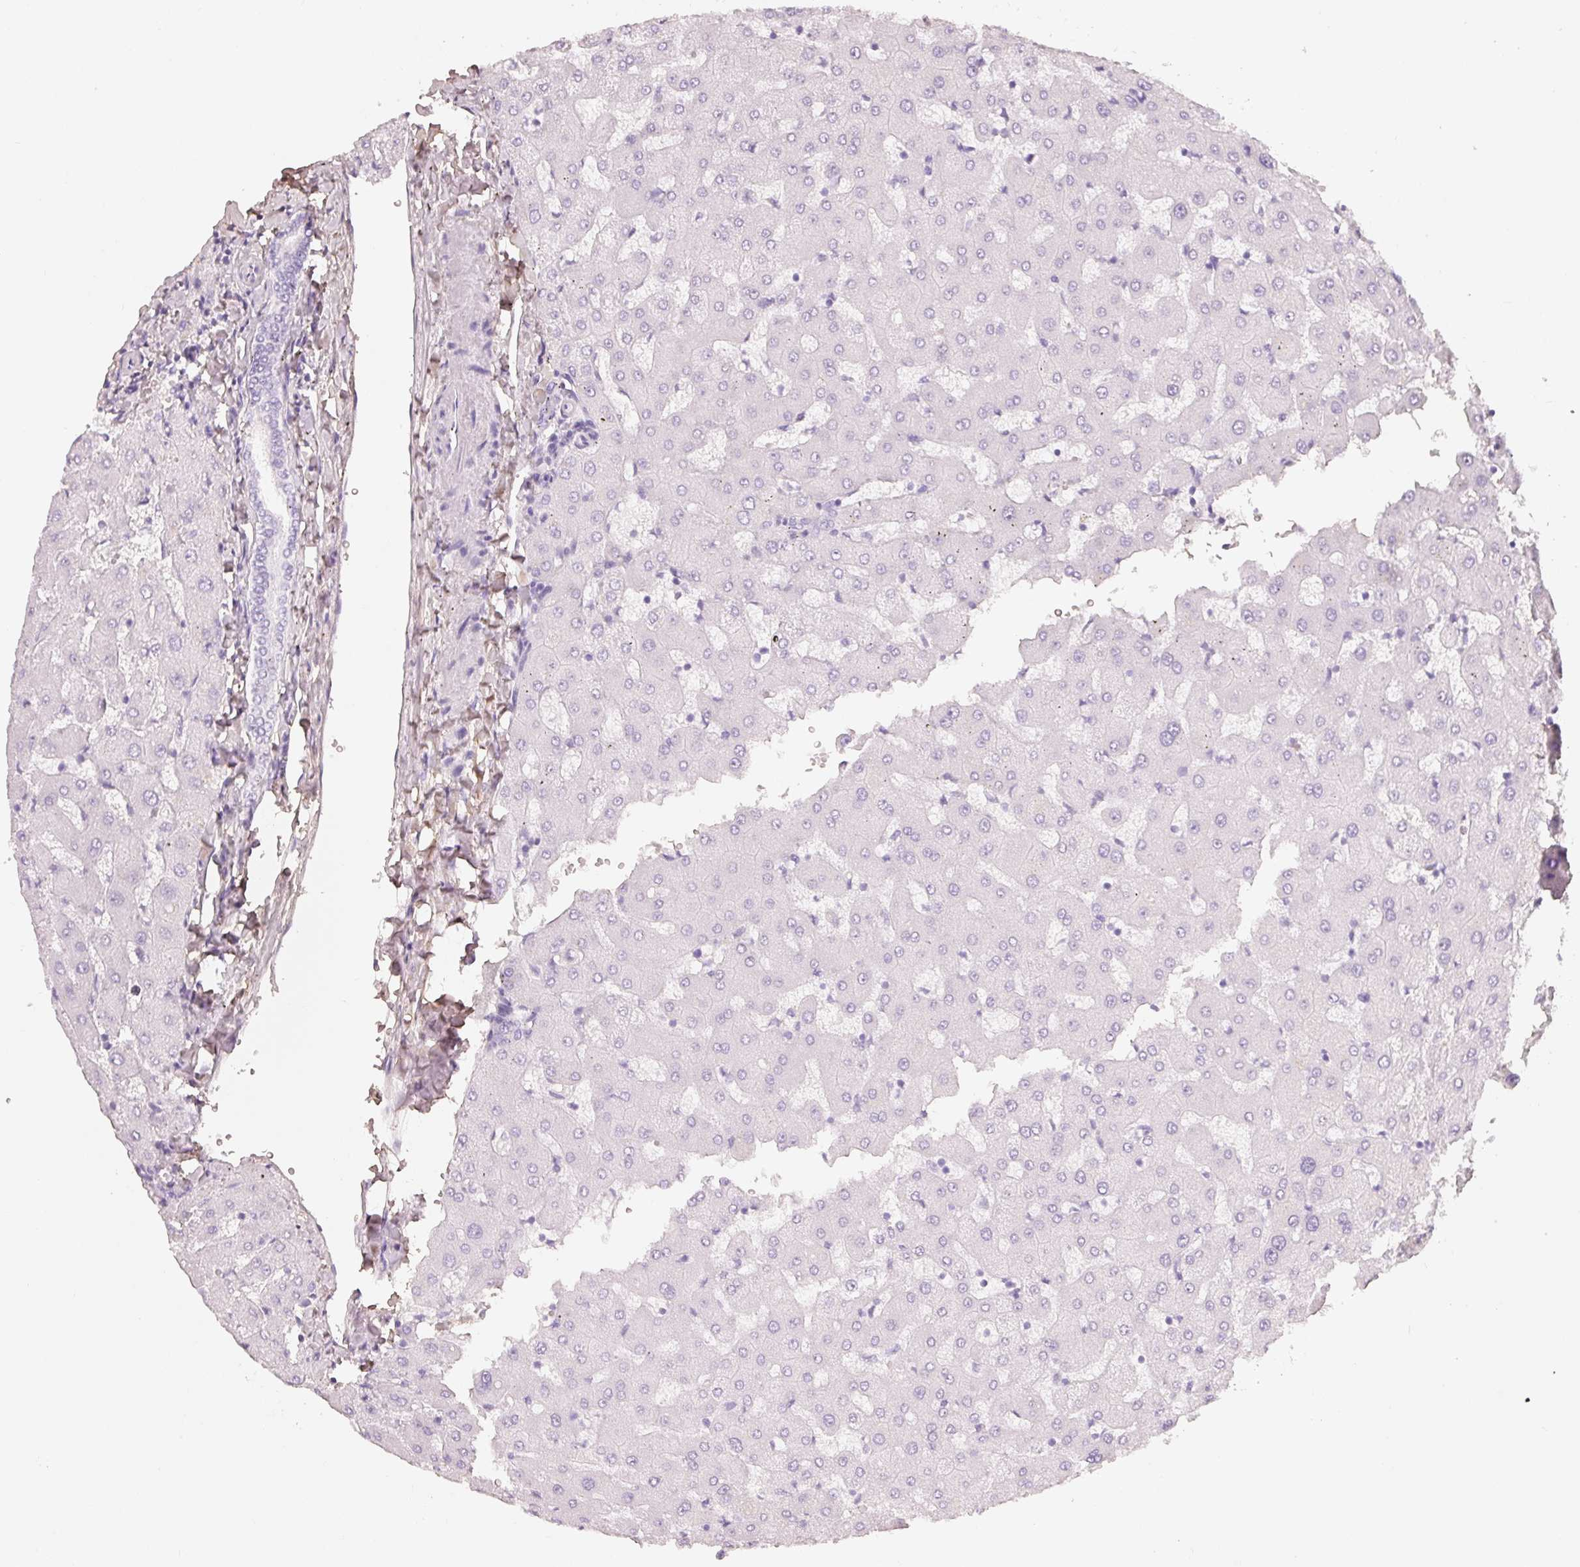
{"staining": {"intensity": "negative", "quantity": "none", "location": "none"}, "tissue": "liver", "cell_type": "Cholangiocytes", "image_type": "normal", "snomed": [{"axis": "morphology", "description": "Normal tissue, NOS"}, {"axis": "topography", "description": "Liver"}], "caption": "Immunohistochemistry (IHC) histopathology image of benign liver: liver stained with DAB (3,3'-diaminobenzidine) exhibits no significant protein positivity in cholangiocytes. (Stains: DAB immunohistochemistry (IHC) with hematoxylin counter stain, Microscopy: brightfield microscopy at high magnification).", "gene": "PDXDC1", "patient": {"sex": "female", "age": 63}}